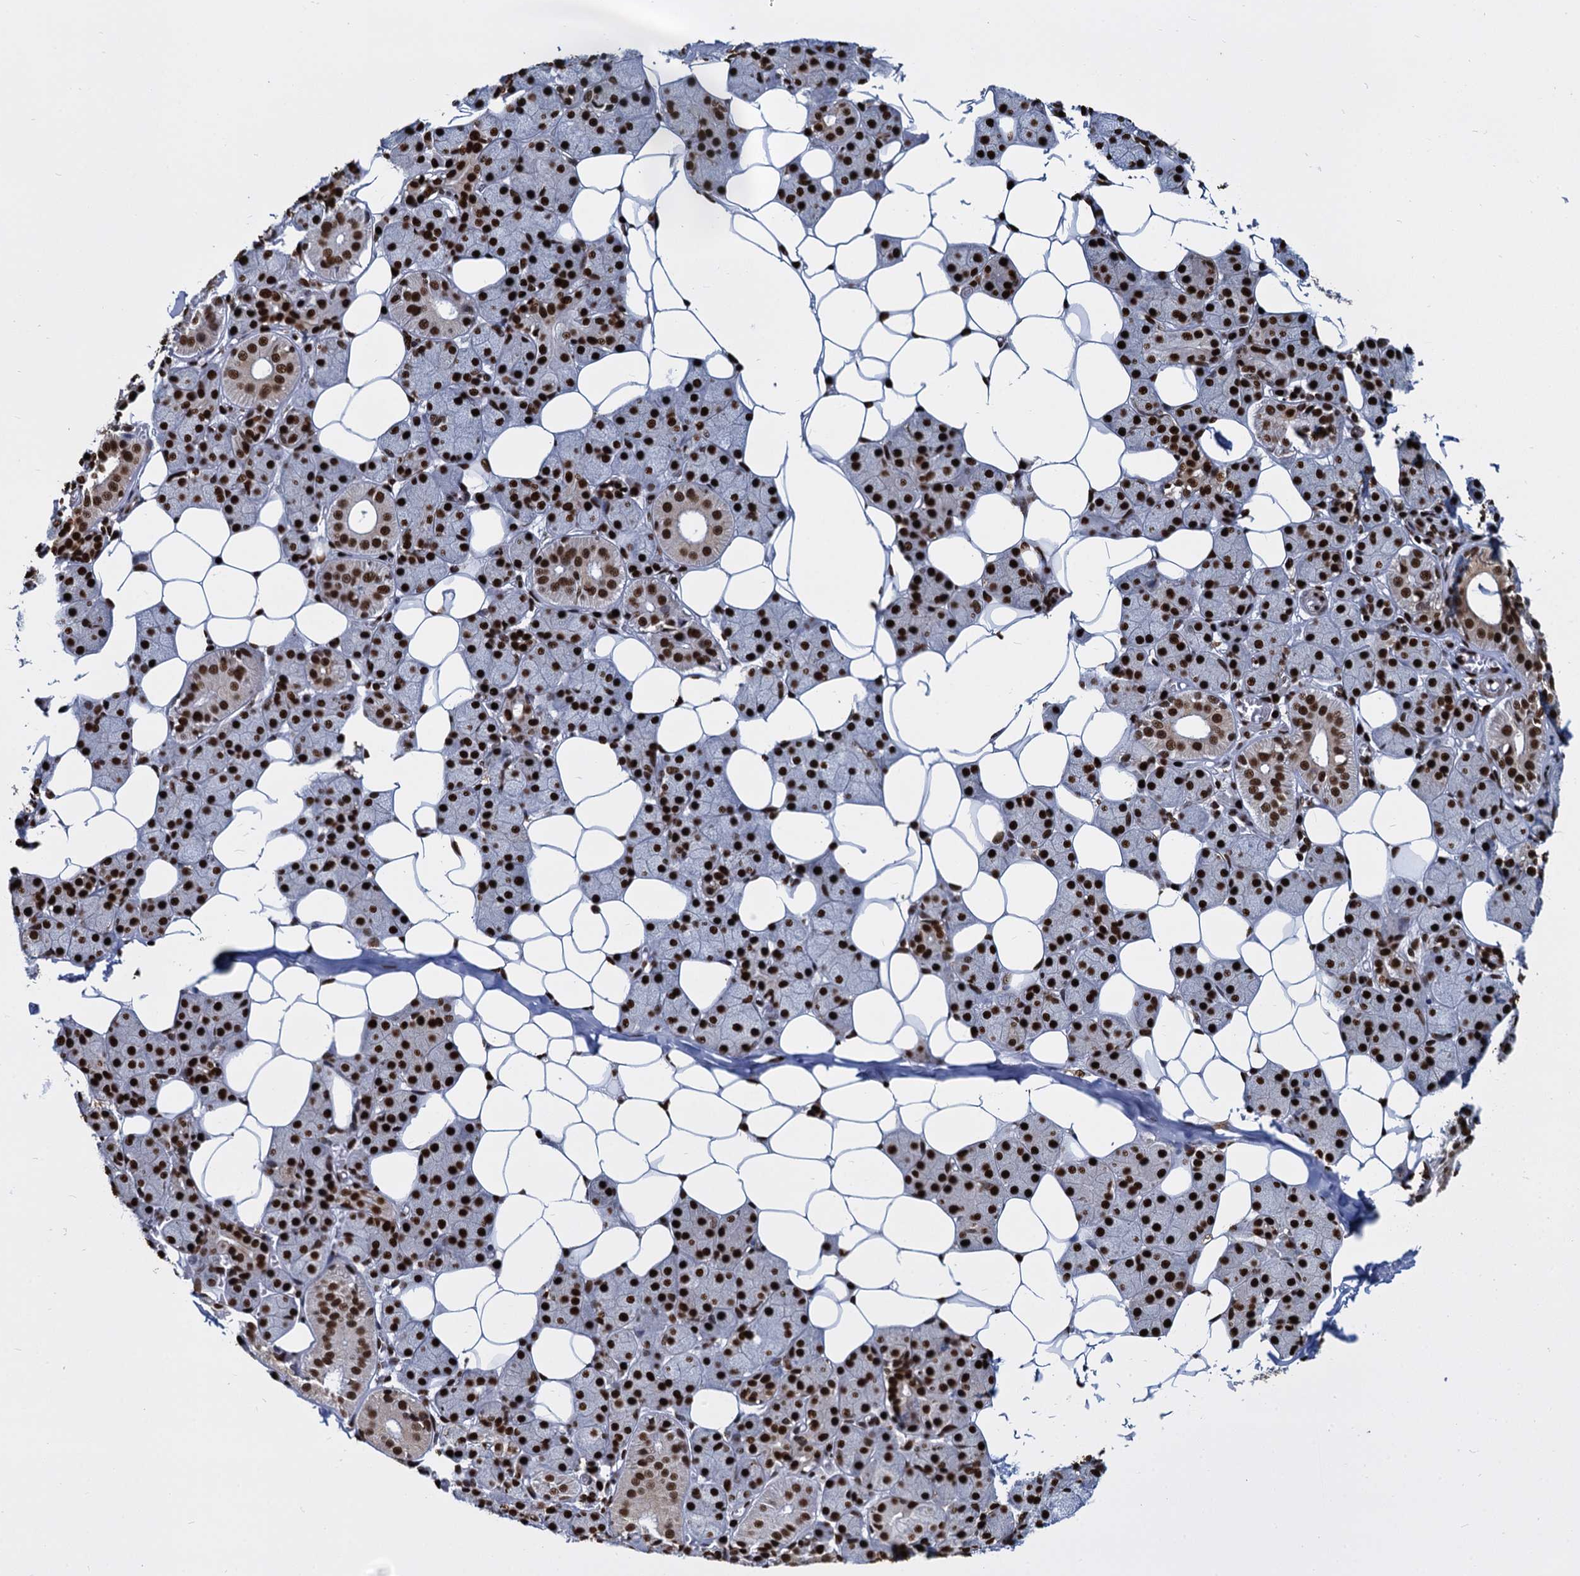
{"staining": {"intensity": "strong", "quantity": ">75%", "location": "nuclear"}, "tissue": "salivary gland", "cell_type": "Glandular cells", "image_type": "normal", "snomed": [{"axis": "morphology", "description": "Normal tissue, NOS"}, {"axis": "topography", "description": "Salivary gland"}], "caption": "Protein staining exhibits strong nuclear positivity in approximately >75% of glandular cells in unremarkable salivary gland.", "gene": "DCPS", "patient": {"sex": "female", "age": 33}}